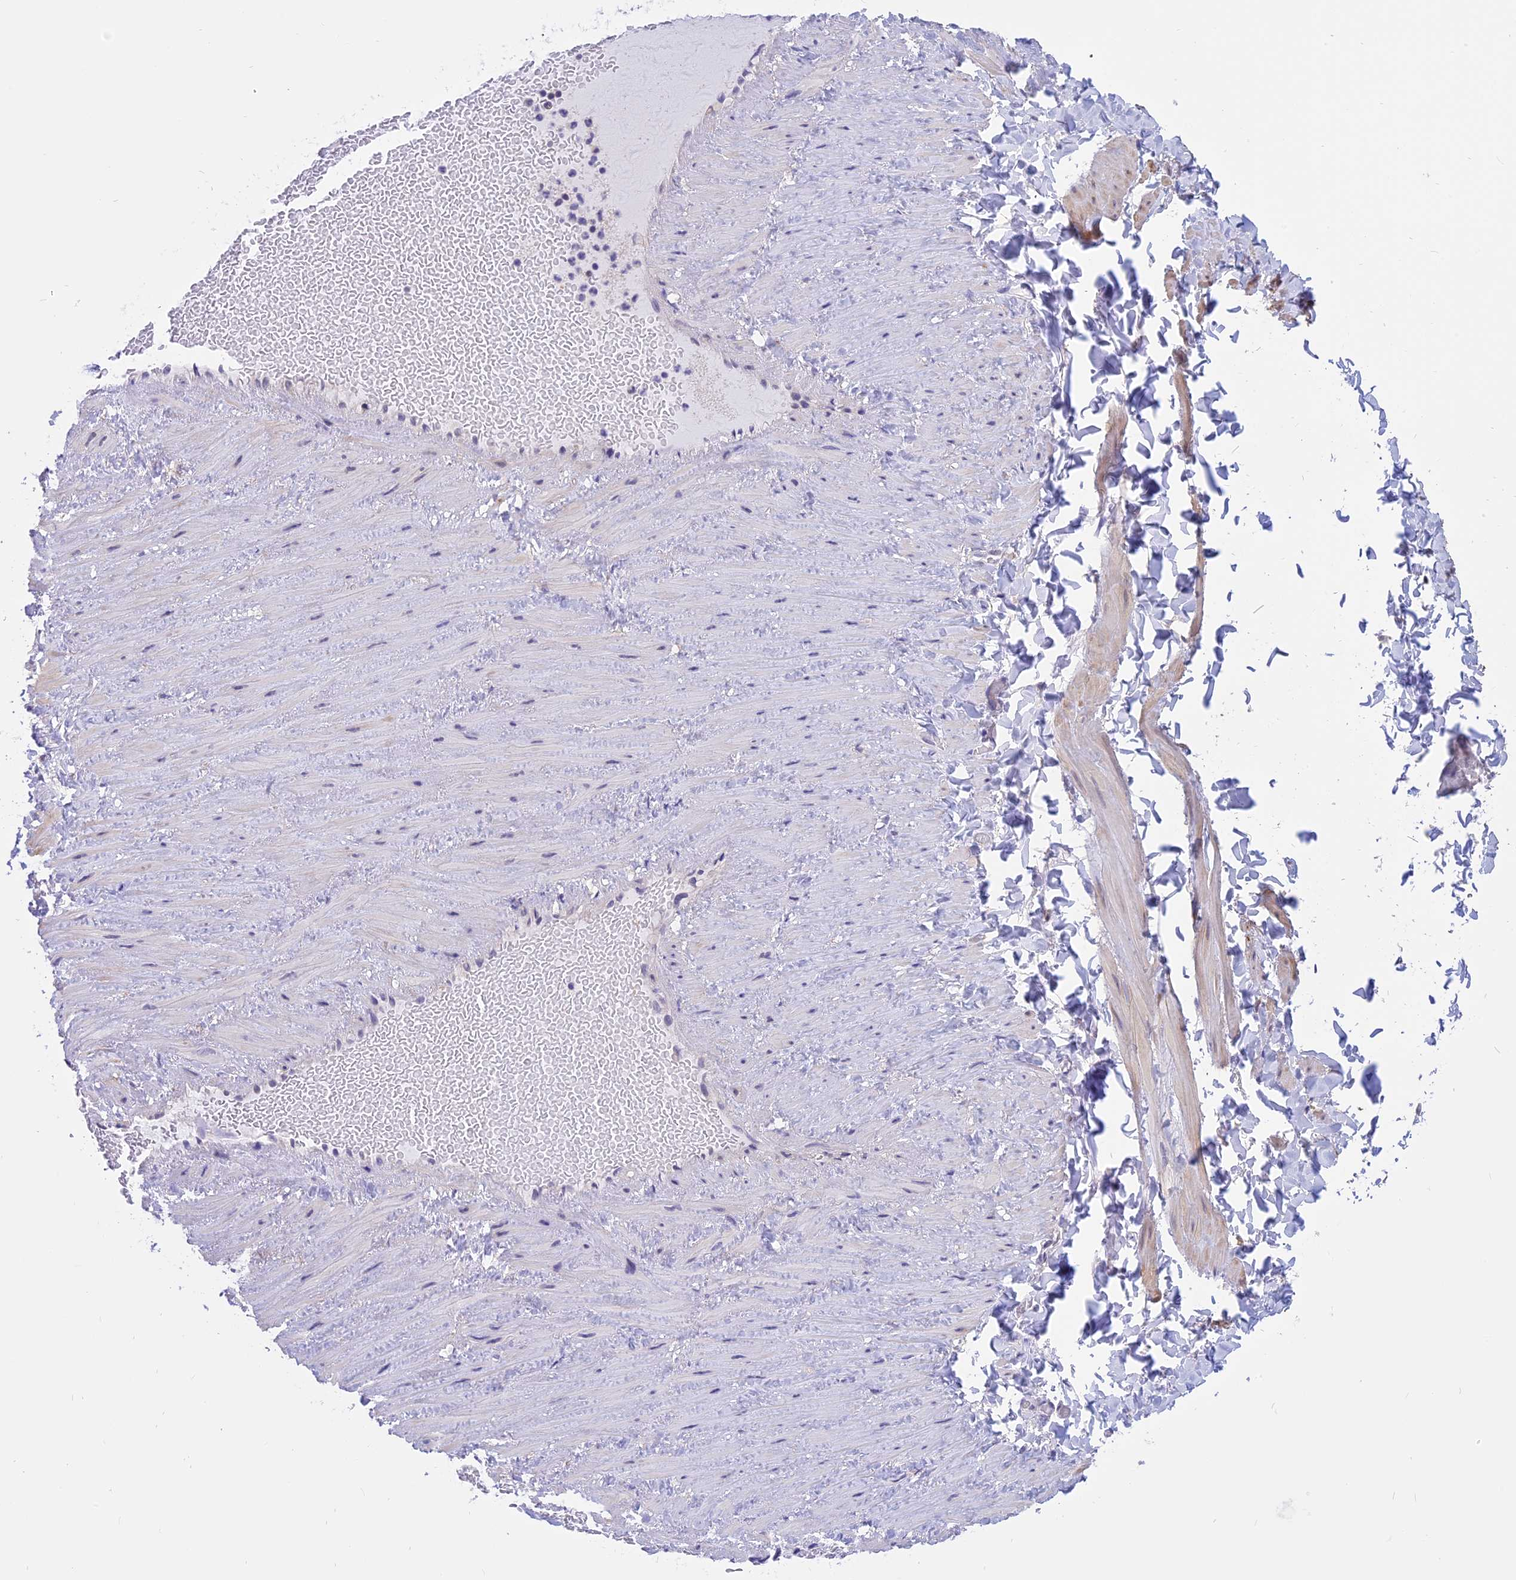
{"staining": {"intensity": "moderate", "quantity": "25%-75%", "location": "cytoplasmic/membranous,nuclear"}, "tissue": "adipose tissue", "cell_type": "Adipocytes", "image_type": "normal", "snomed": [{"axis": "morphology", "description": "Normal tissue, NOS"}, {"axis": "topography", "description": "Adipose tissue"}, {"axis": "topography", "description": "Vascular tissue"}, {"axis": "topography", "description": "Peripheral nerve tissue"}], "caption": "IHC photomicrograph of unremarkable adipose tissue stained for a protein (brown), which displays medium levels of moderate cytoplasmic/membranous,nuclear positivity in about 25%-75% of adipocytes.", "gene": "STUB1", "patient": {"sex": "male", "age": 25}}